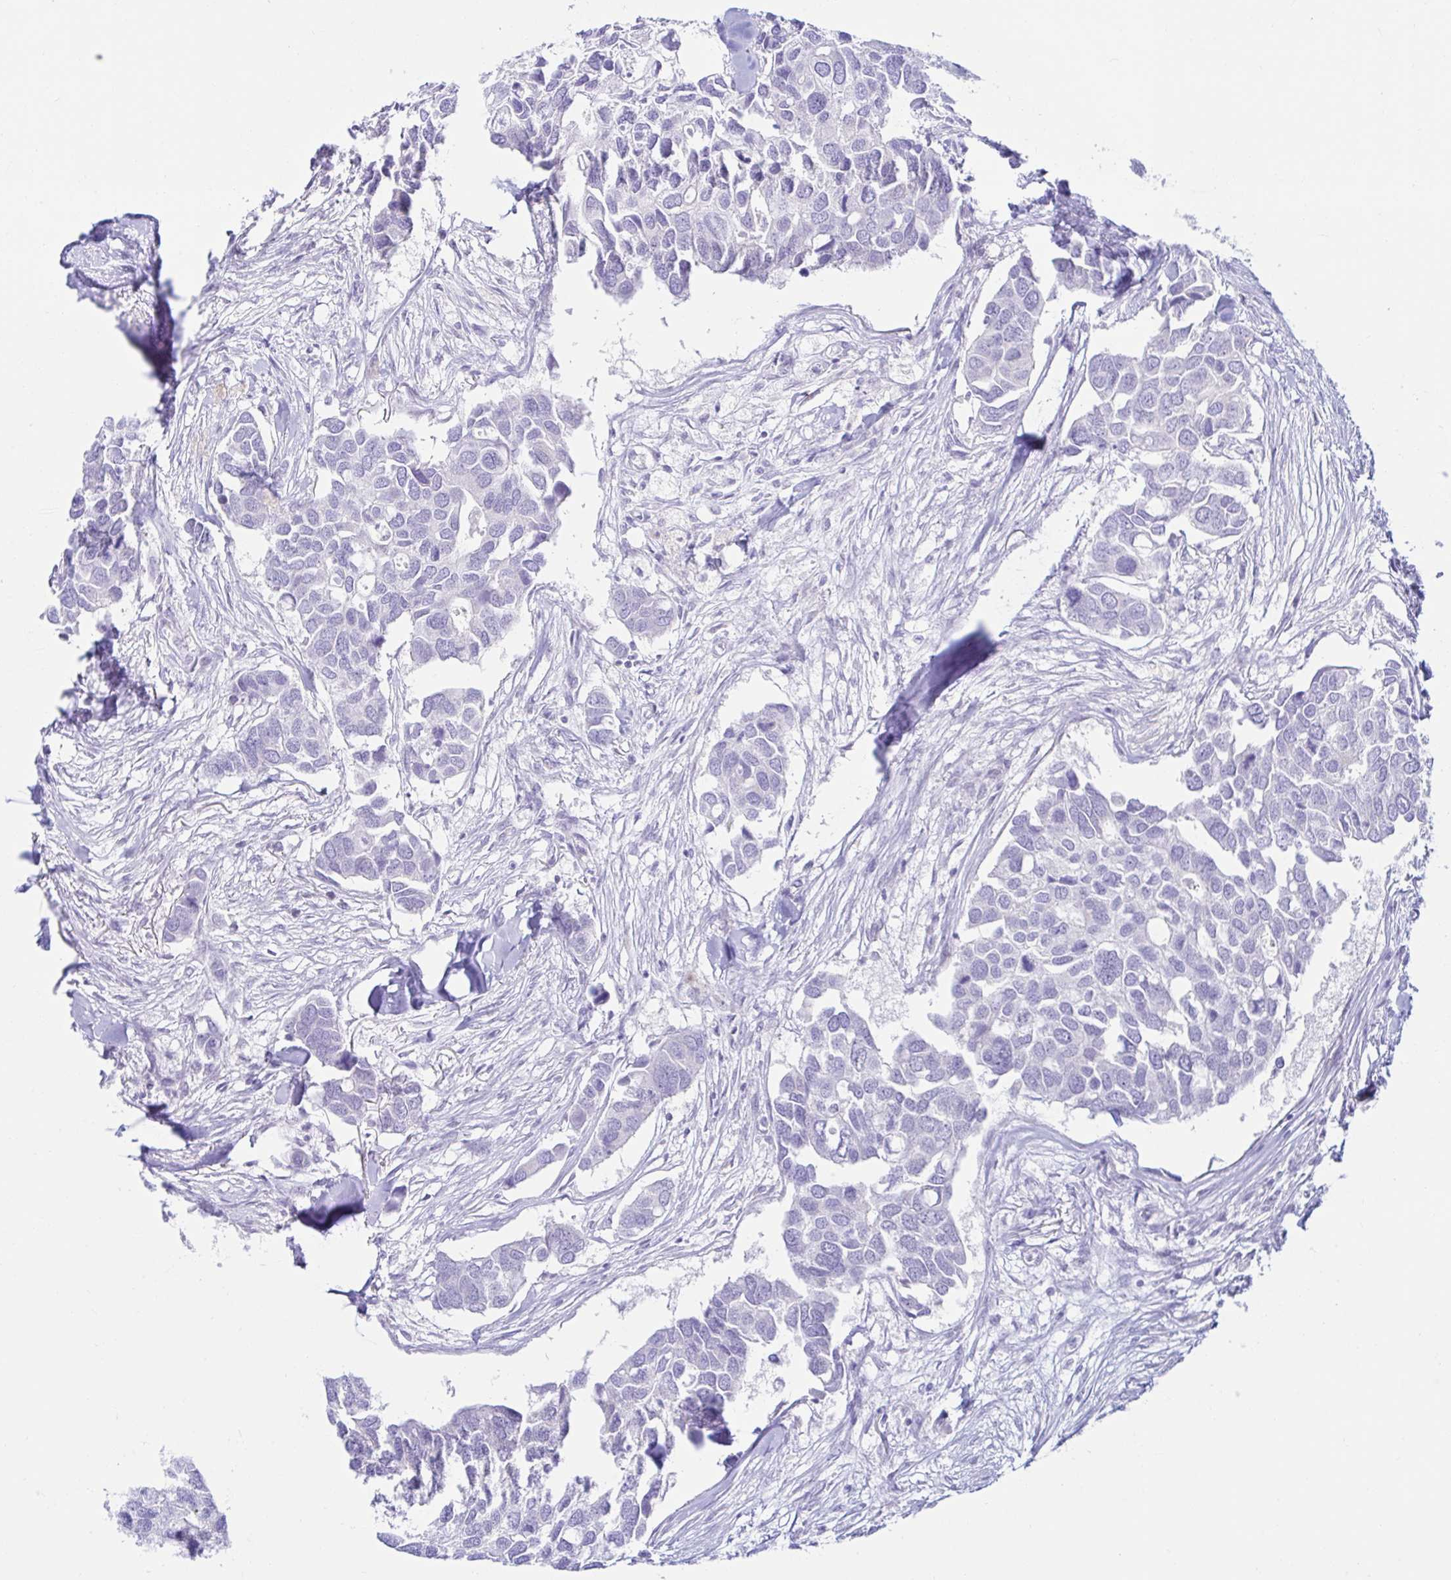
{"staining": {"intensity": "negative", "quantity": "none", "location": "none"}, "tissue": "breast cancer", "cell_type": "Tumor cells", "image_type": "cancer", "snomed": [{"axis": "morphology", "description": "Duct carcinoma"}, {"axis": "topography", "description": "Breast"}], "caption": "Human breast cancer (invasive ductal carcinoma) stained for a protein using IHC displays no positivity in tumor cells.", "gene": "BEST1", "patient": {"sex": "female", "age": 83}}